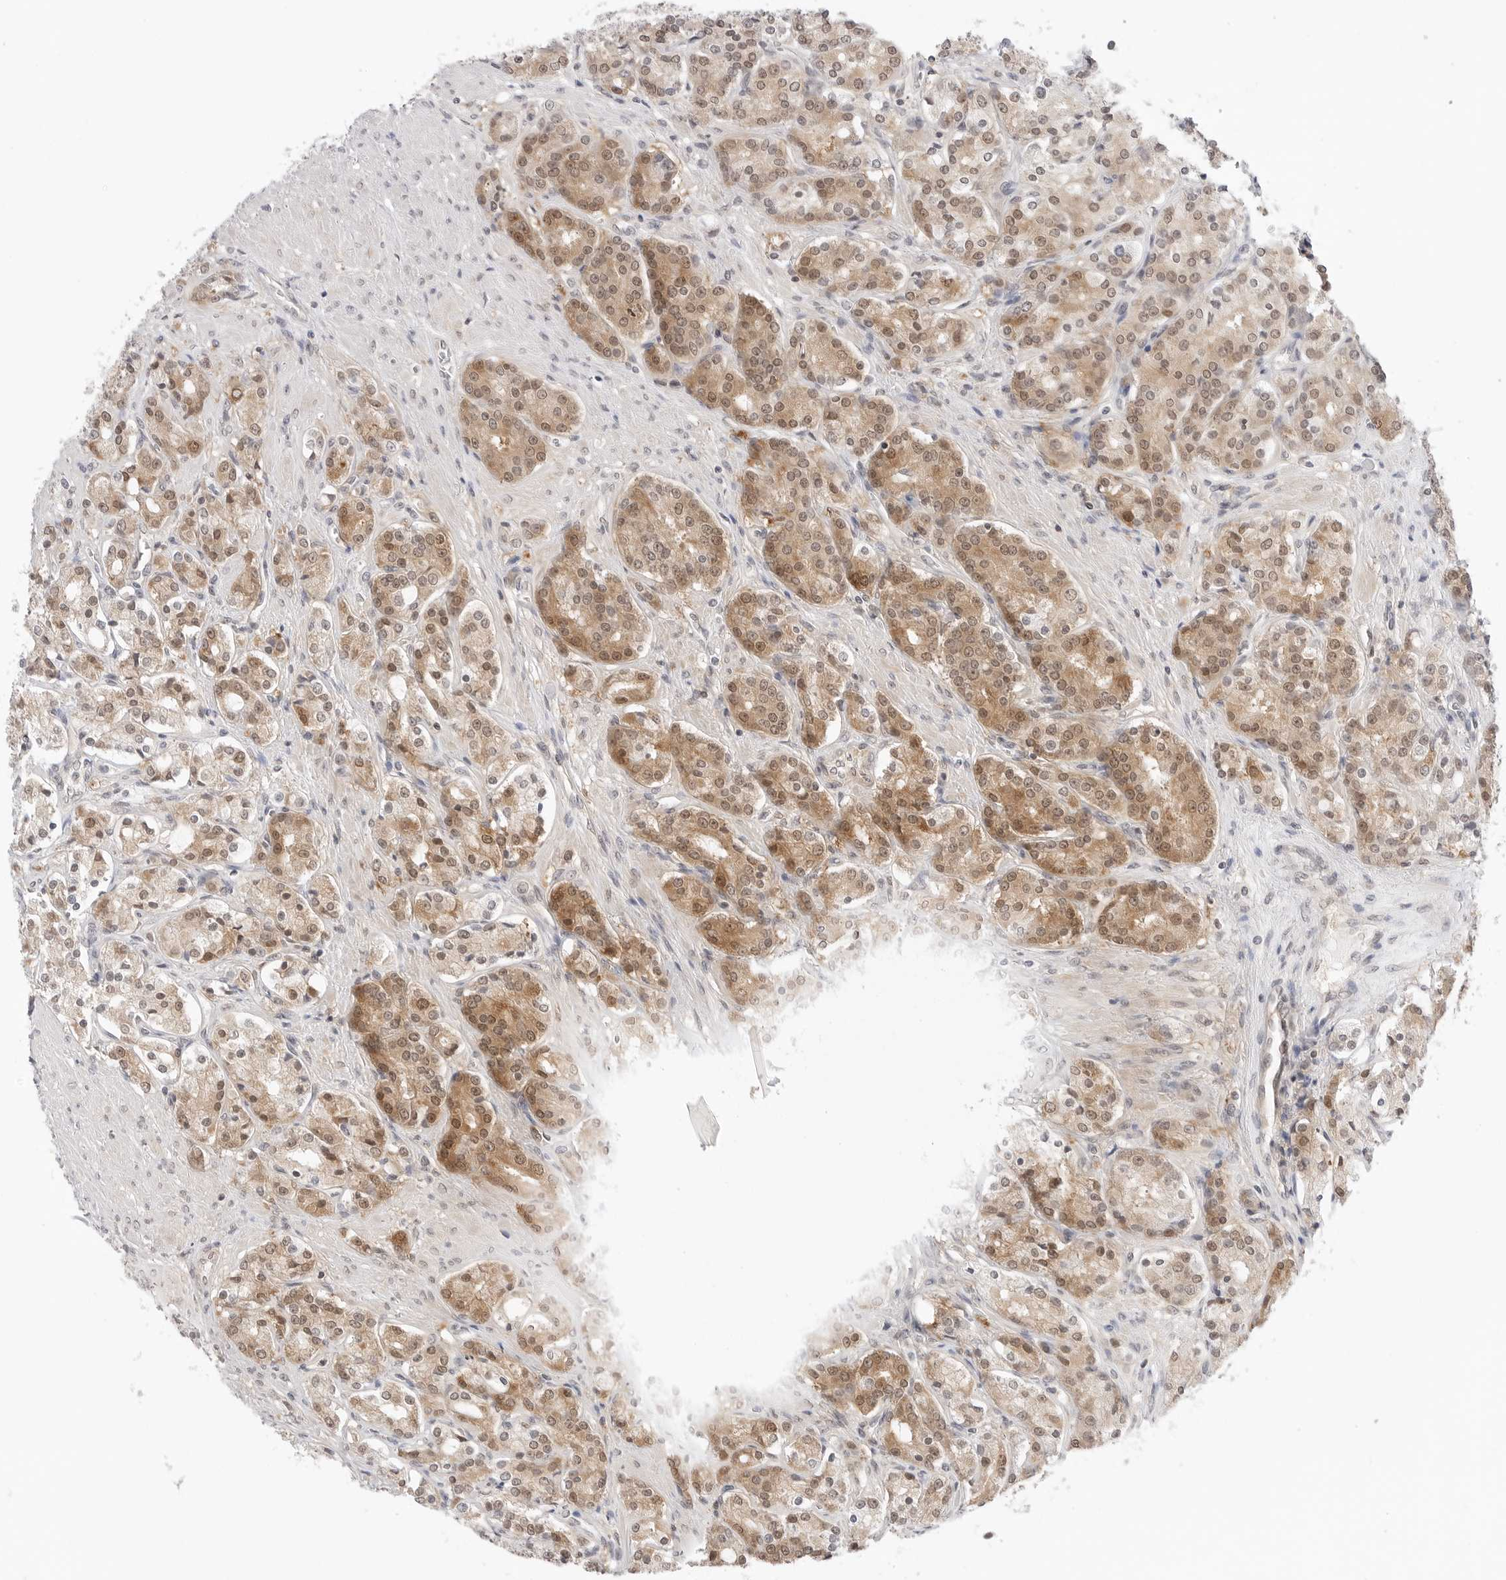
{"staining": {"intensity": "moderate", "quantity": ">75%", "location": "cytoplasmic/membranous,nuclear"}, "tissue": "prostate cancer", "cell_type": "Tumor cells", "image_type": "cancer", "snomed": [{"axis": "morphology", "description": "Adenocarcinoma, High grade"}, {"axis": "topography", "description": "Prostate"}], "caption": "The immunohistochemical stain shows moderate cytoplasmic/membranous and nuclear positivity in tumor cells of prostate adenocarcinoma (high-grade) tissue.", "gene": "NUDC", "patient": {"sex": "male", "age": 60}}